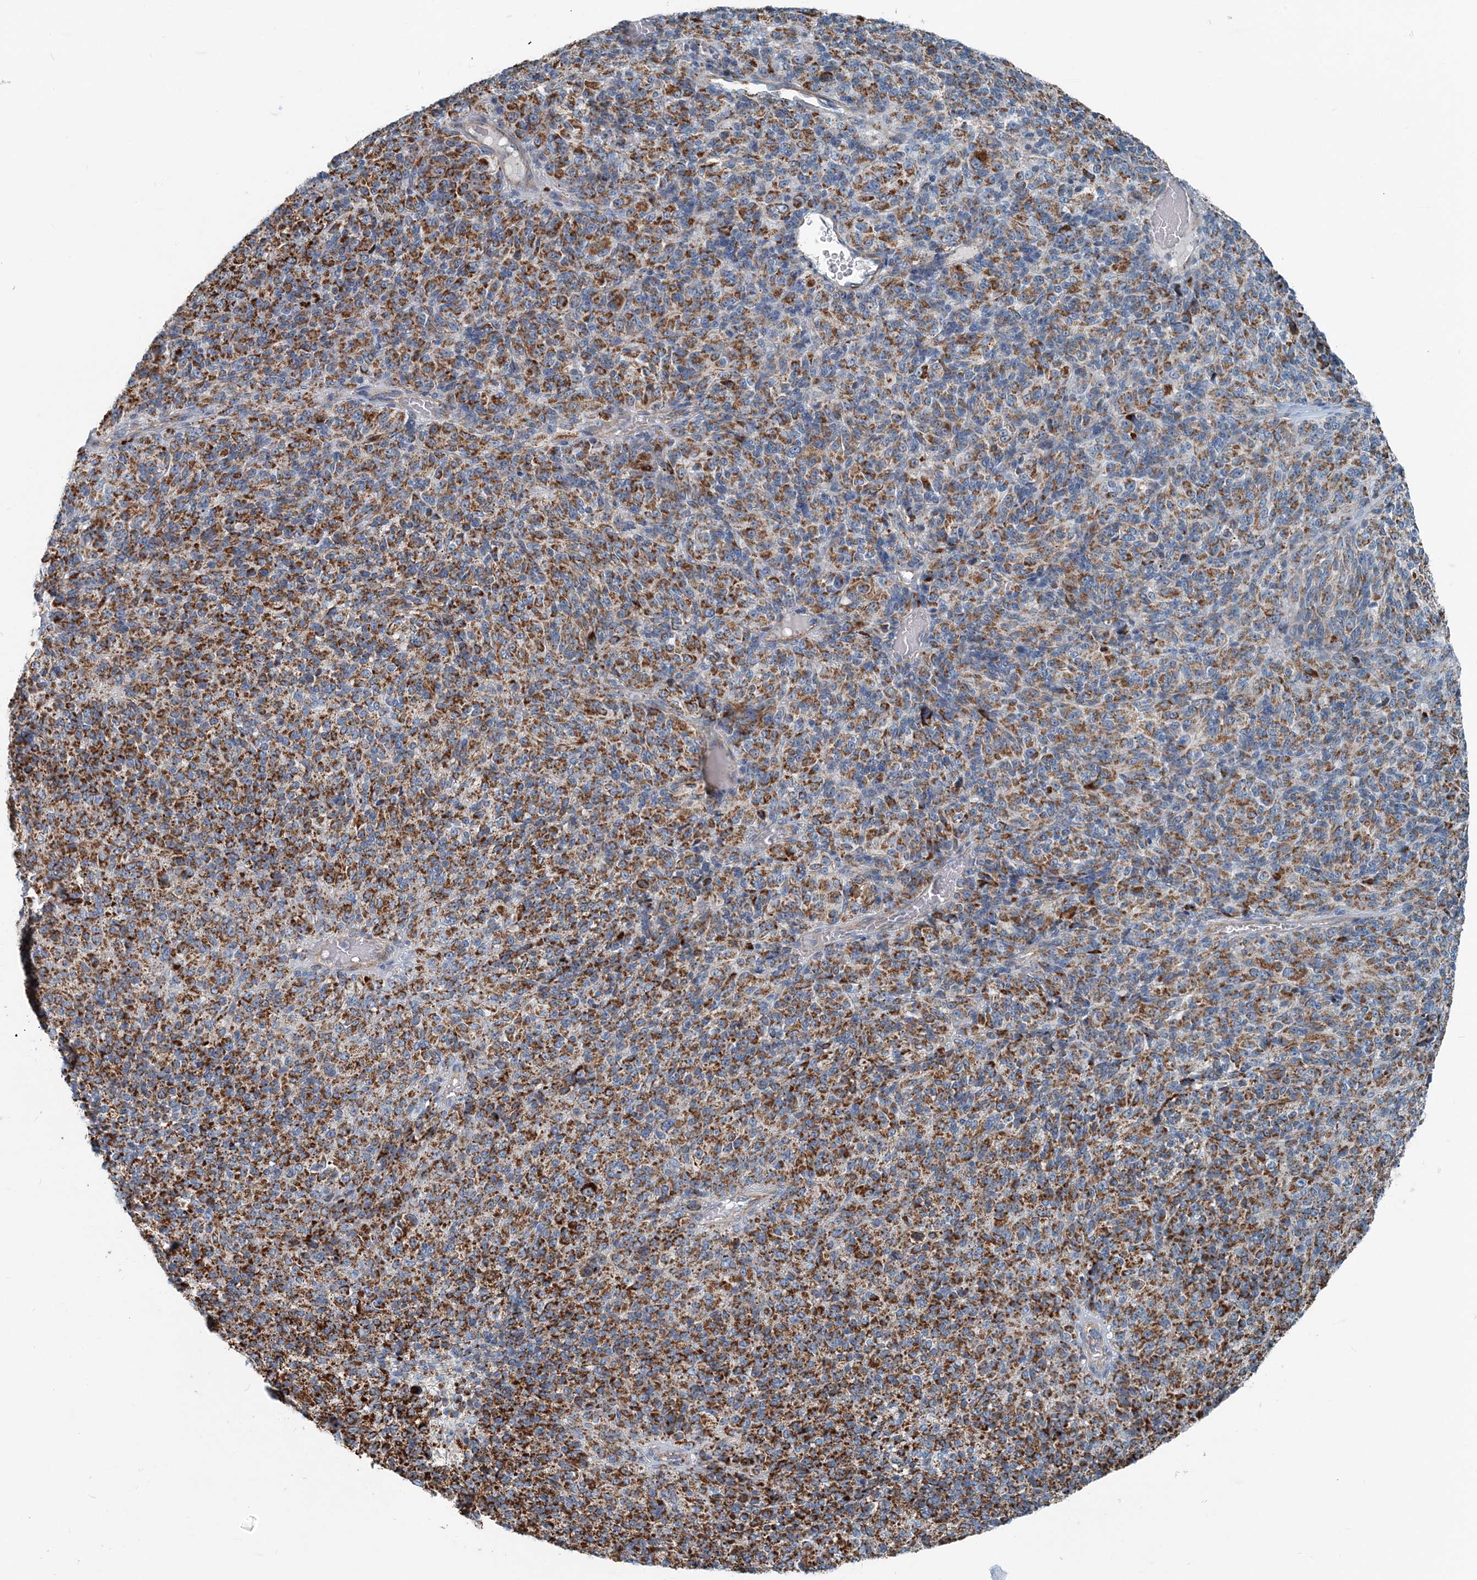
{"staining": {"intensity": "strong", "quantity": ">75%", "location": "cytoplasmic/membranous"}, "tissue": "melanoma", "cell_type": "Tumor cells", "image_type": "cancer", "snomed": [{"axis": "morphology", "description": "Malignant melanoma, Metastatic site"}, {"axis": "topography", "description": "Brain"}], "caption": "DAB (3,3'-diaminobenzidine) immunohistochemical staining of melanoma demonstrates strong cytoplasmic/membranous protein staining in about >75% of tumor cells.", "gene": "INTU", "patient": {"sex": "female", "age": 56}}